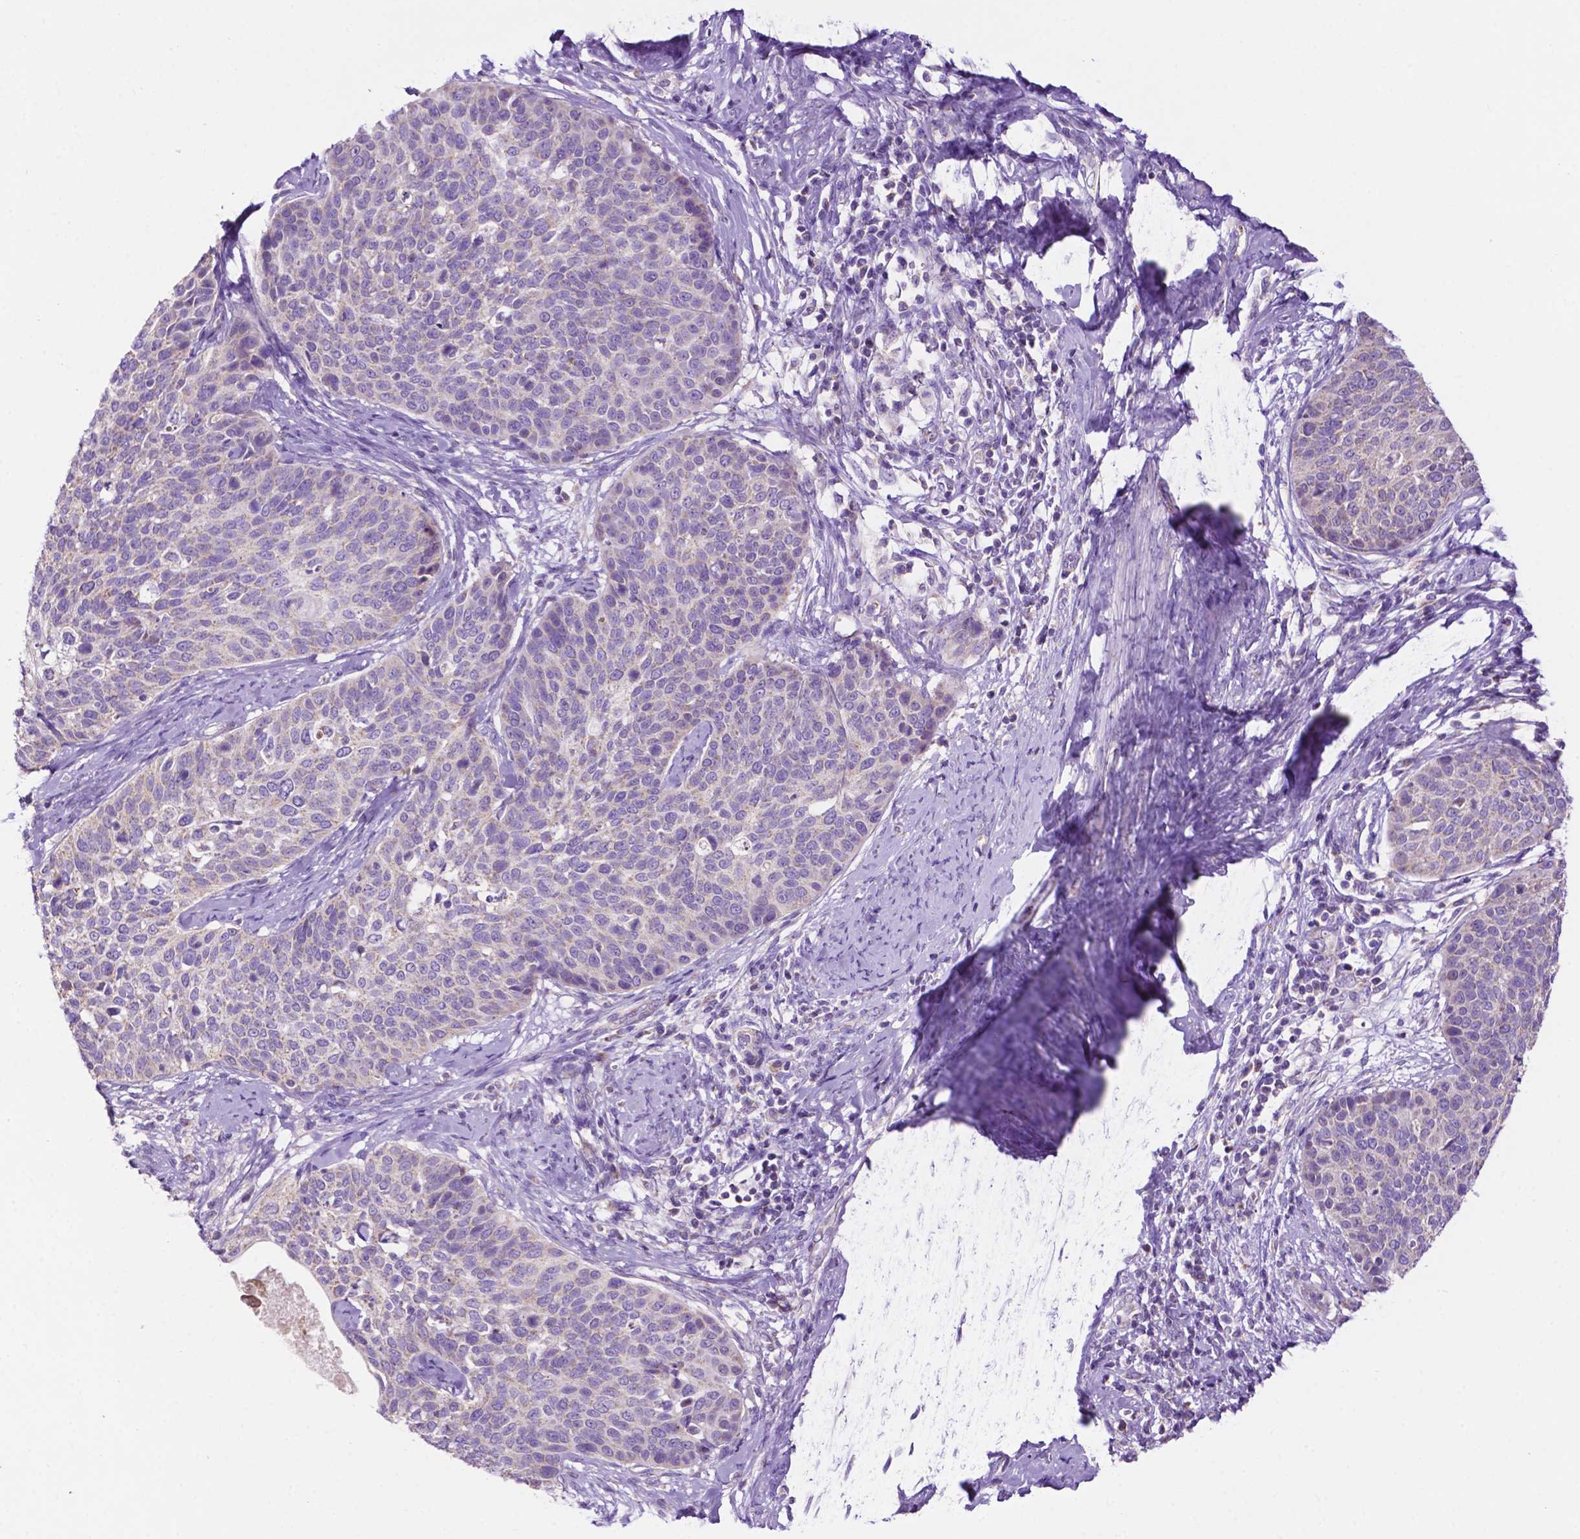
{"staining": {"intensity": "negative", "quantity": "none", "location": "none"}, "tissue": "cervical cancer", "cell_type": "Tumor cells", "image_type": "cancer", "snomed": [{"axis": "morphology", "description": "Squamous cell carcinoma, NOS"}, {"axis": "topography", "description": "Cervix"}], "caption": "This is a histopathology image of immunohistochemistry staining of squamous cell carcinoma (cervical), which shows no positivity in tumor cells.", "gene": "PHYHIP", "patient": {"sex": "female", "age": 69}}